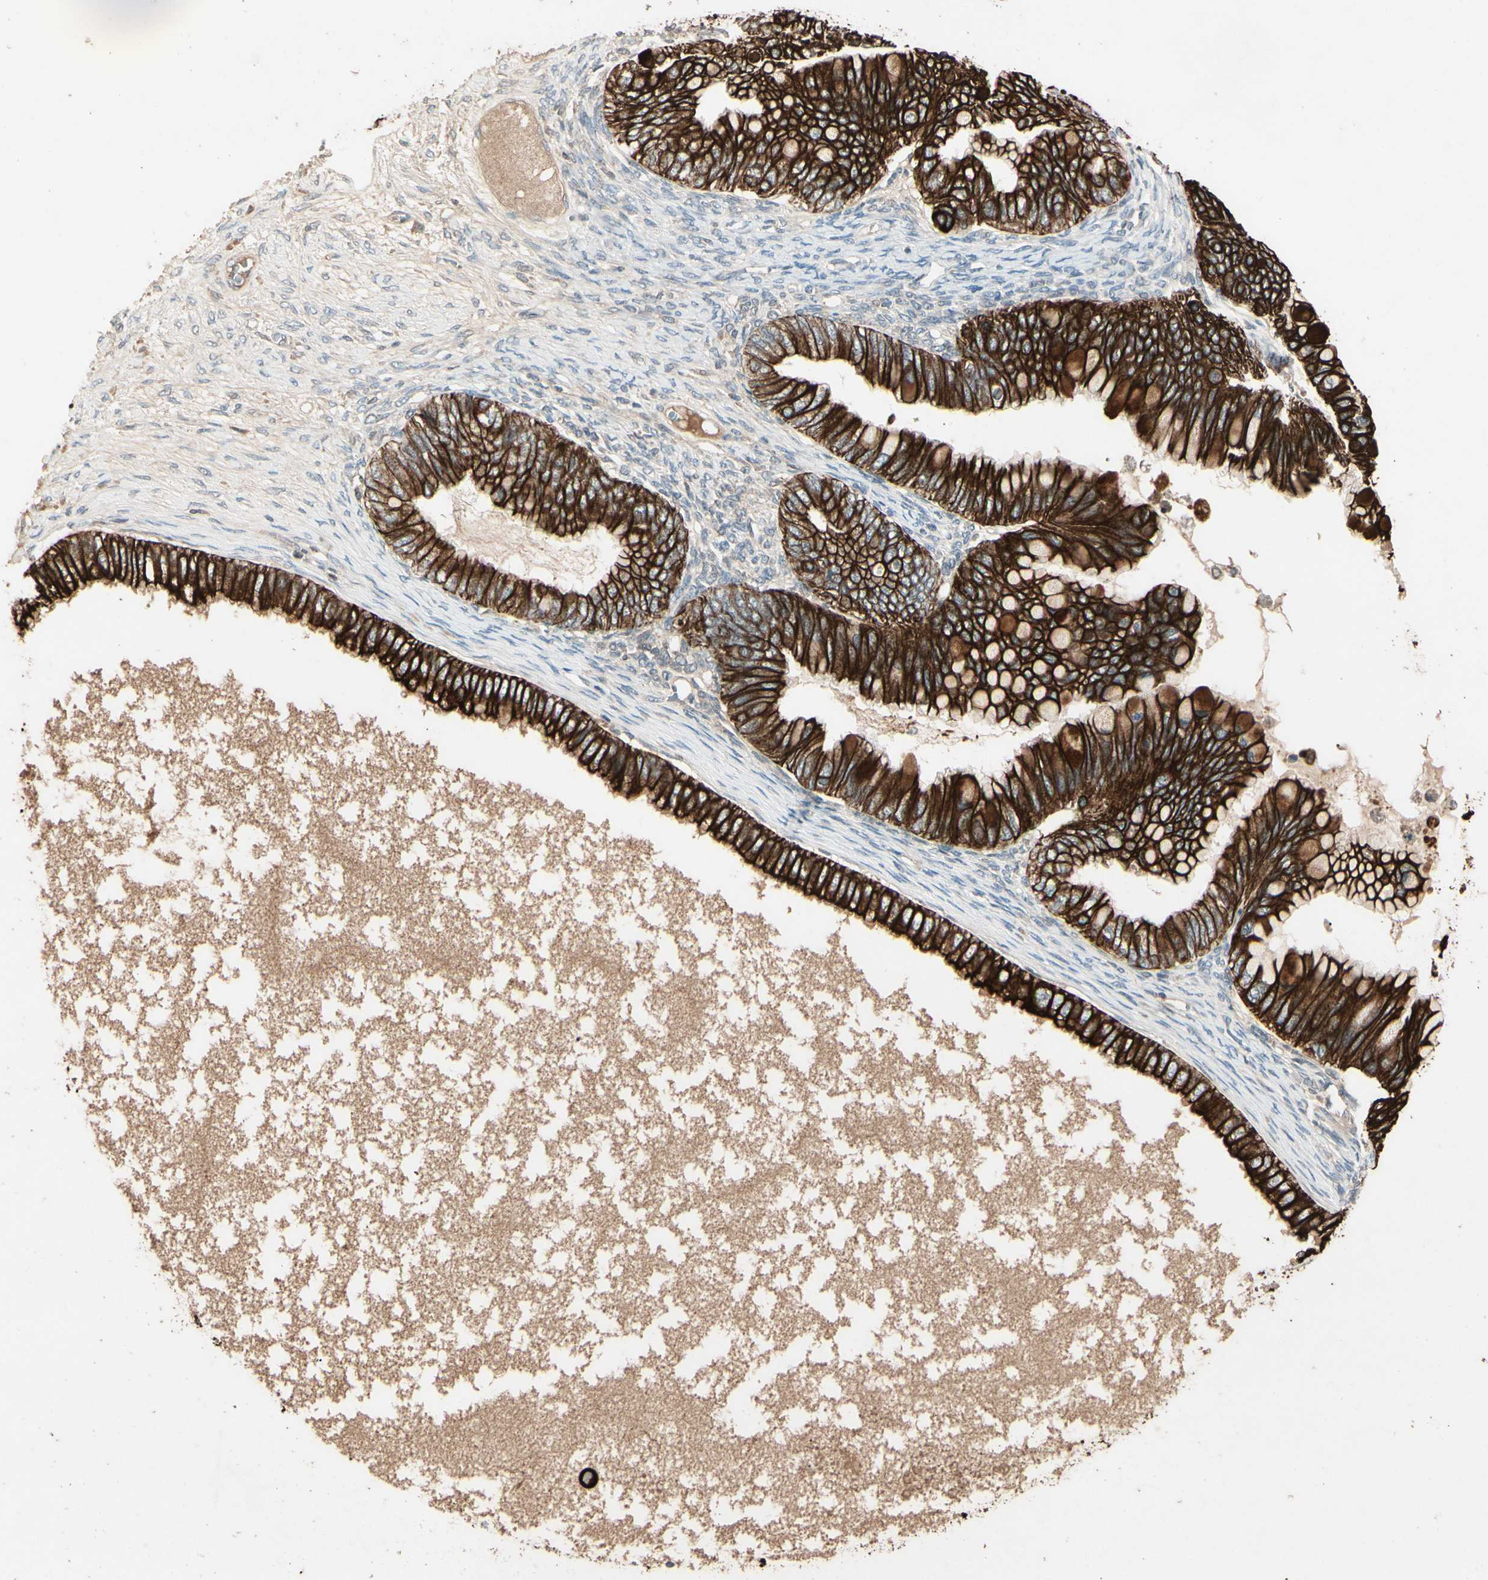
{"staining": {"intensity": "strong", "quantity": ">75%", "location": "cytoplasmic/membranous"}, "tissue": "ovarian cancer", "cell_type": "Tumor cells", "image_type": "cancer", "snomed": [{"axis": "morphology", "description": "Cystadenocarcinoma, mucinous, NOS"}, {"axis": "topography", "description": "Ovary"}], "caption": "Protein expression analysis of ovarian cancer shows strong cytoplasmic/membranous staining in approximately >75% of tumor cells. The staining is performed using DAB brown chromogen to label protein expression. The nuclei are counter-stained blue using hematoxylin.", "gene": "SKIL", "patient": {"sex": "female", "age": 80}}